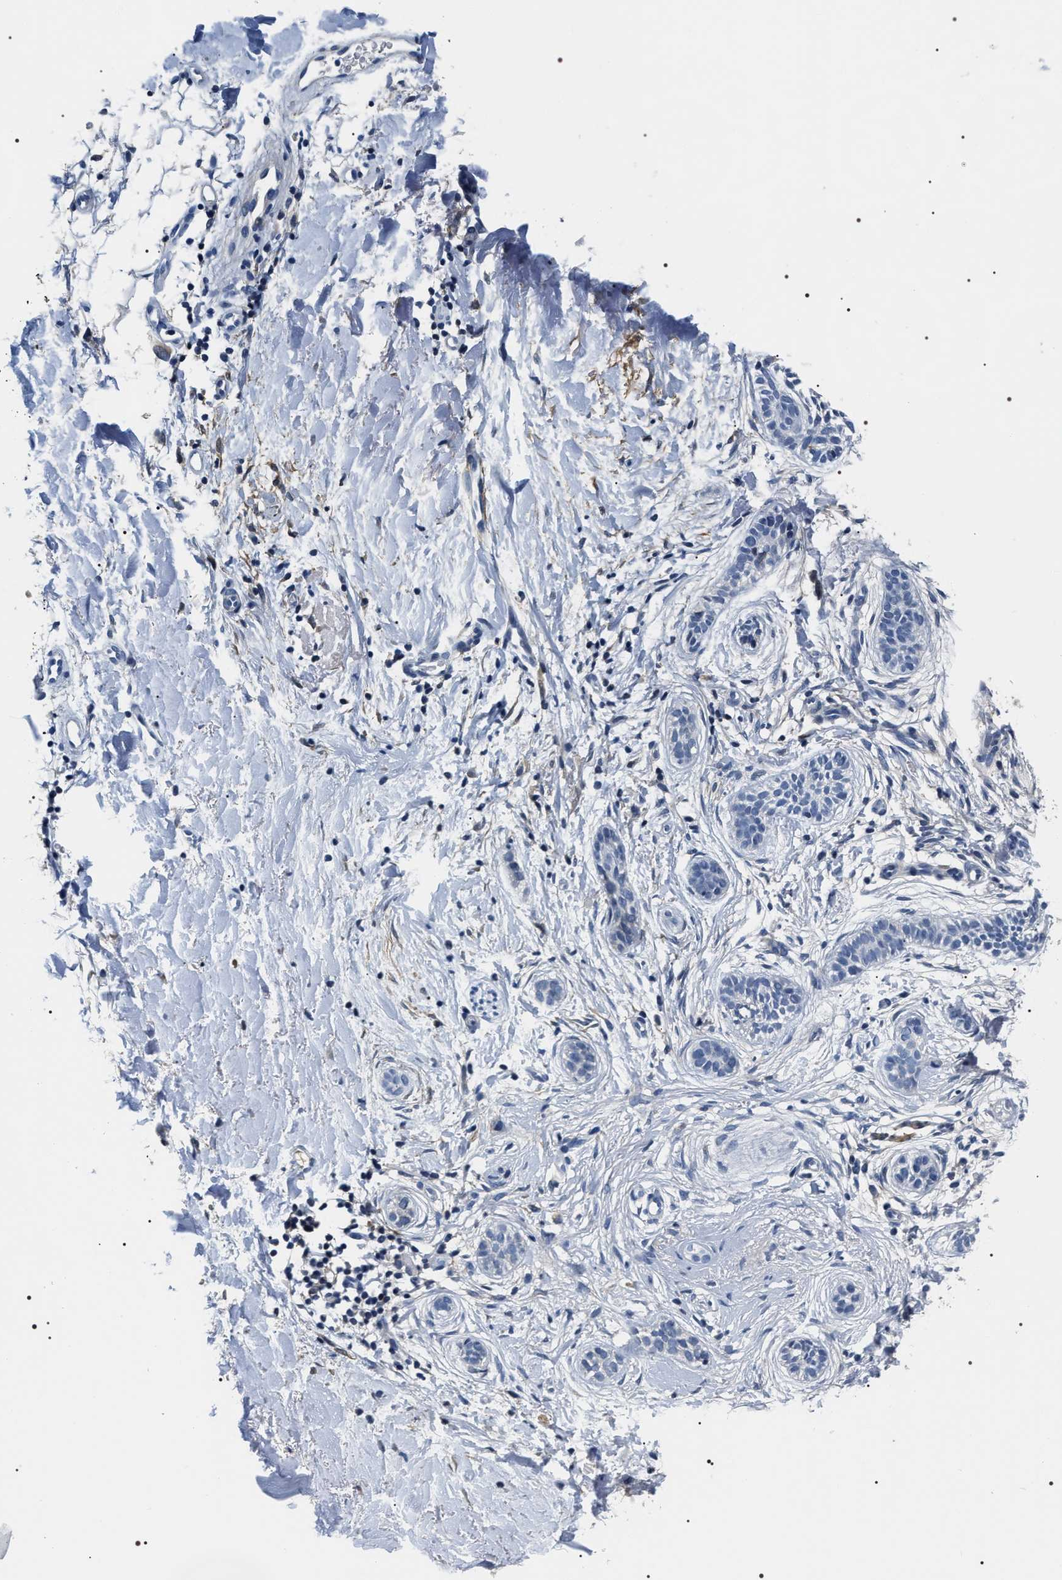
{"staining": {"intensity": "negative", "quantity": "none", "location": "none"}, "tissue": "skin cancer", "cell_type": "Tumor cells", "image_type": "cancer", "snomed": [{"axis": "morphology", "description": "Normal tissue, NOS"}, {"axis": "morphology", "description": "Basal cell carcinoma"}, {"axis": "topography", "description": "Skin"}], "caption": "High magnification brightfield microscopy of skin cancer (basal cell carcinoma) stained with DAB (brown) and counterstained with hematoxylin (blue): tumor cells show no significant positivity.", "gene": "BAG2", "patient": {"sex": "male", "age": 63}}